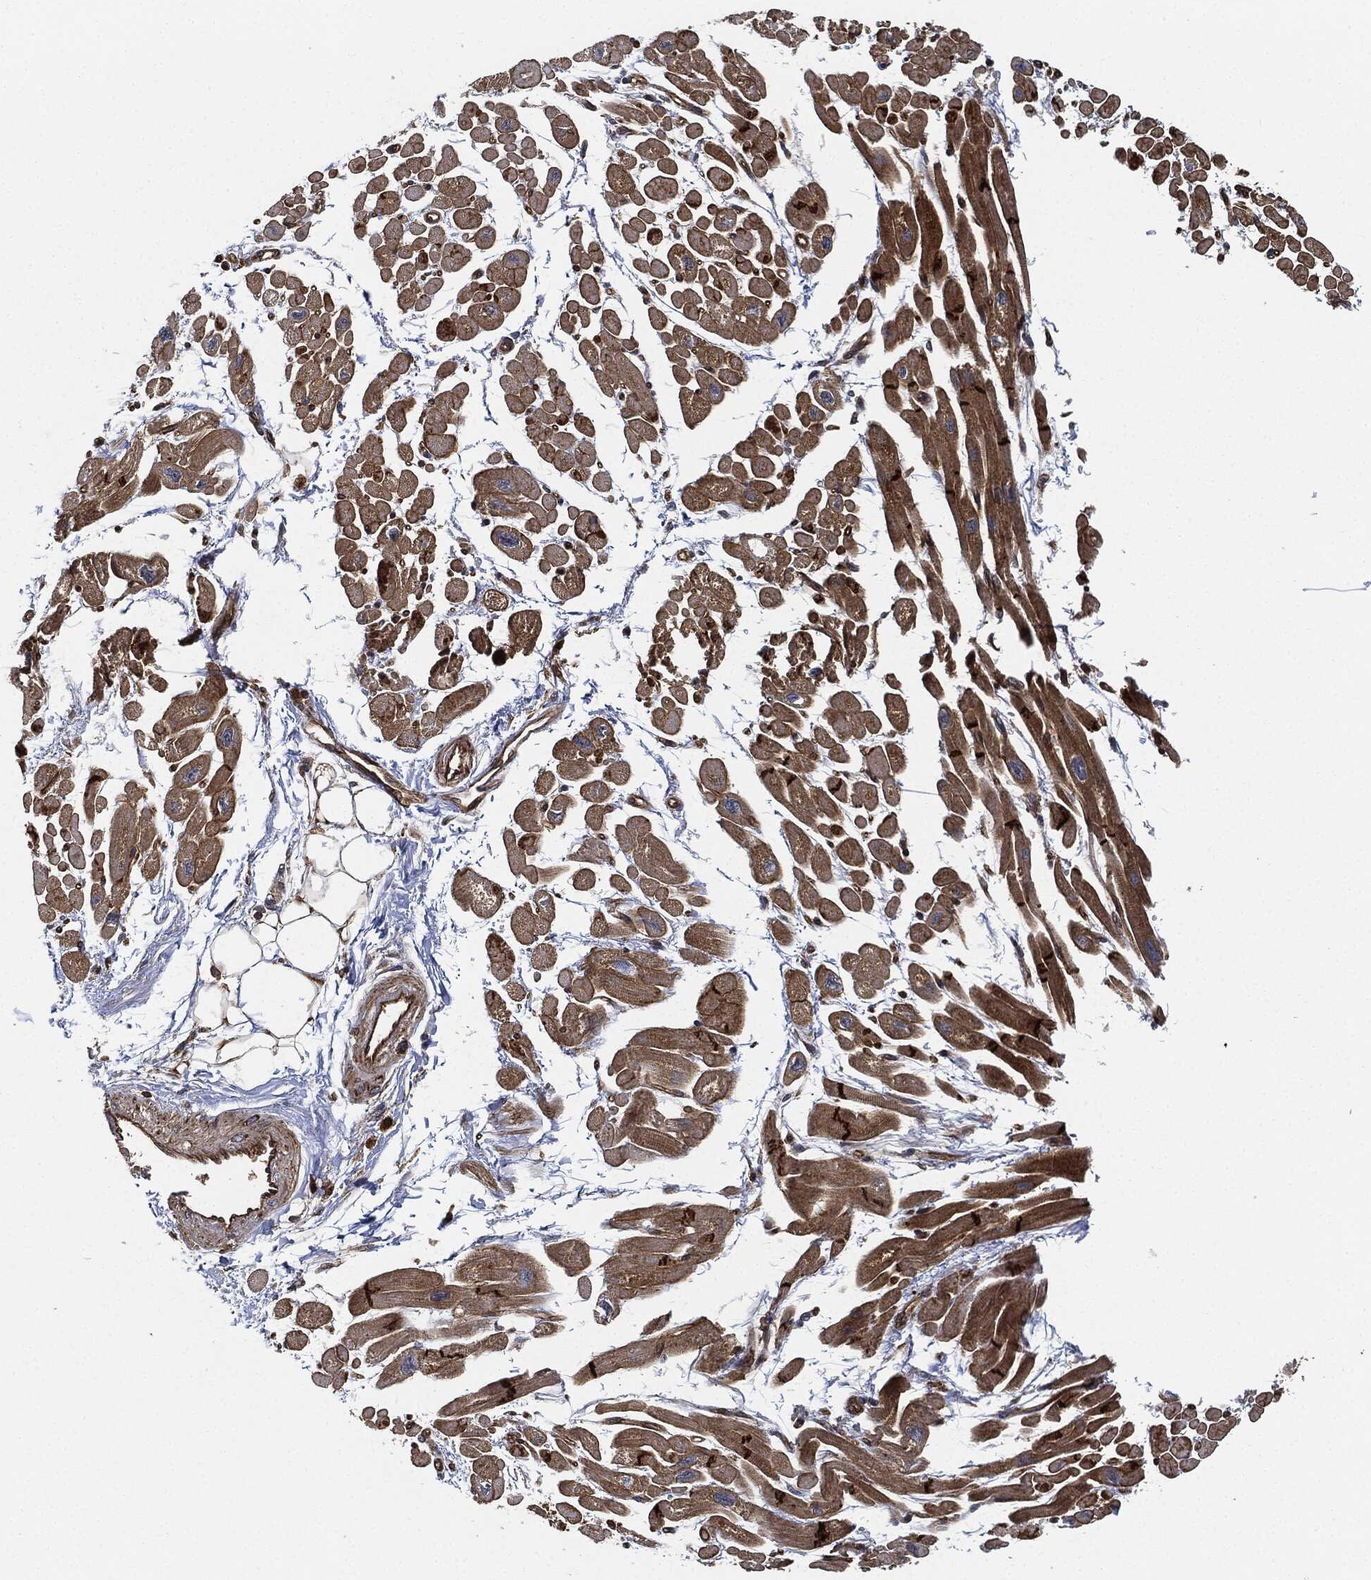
{"staining": {"intensity": "strong", "quantity": ">75%", "location": "cytoplasmic/membranous"}, "tissue": "heart muscle", "cell_type": "Cardiomyocytes", "image_type": "normal", "snomed": [{"axis": "morphology", "description": "Normal tissue, NOS"}, {"axis": "topography", "description": "Heart"}], "caption": "This photomicrograph demonstrates normal heart muscle stained with immunohistochemistry (IHC) to label a protein in brown. The cytoplasmic/membranous of cardiomyocytes show strong positivity for the protein. Nuclei are counter-stained blue.", "gene": "MAP3K3", "patient": {"sex": "male", "age": 66}}